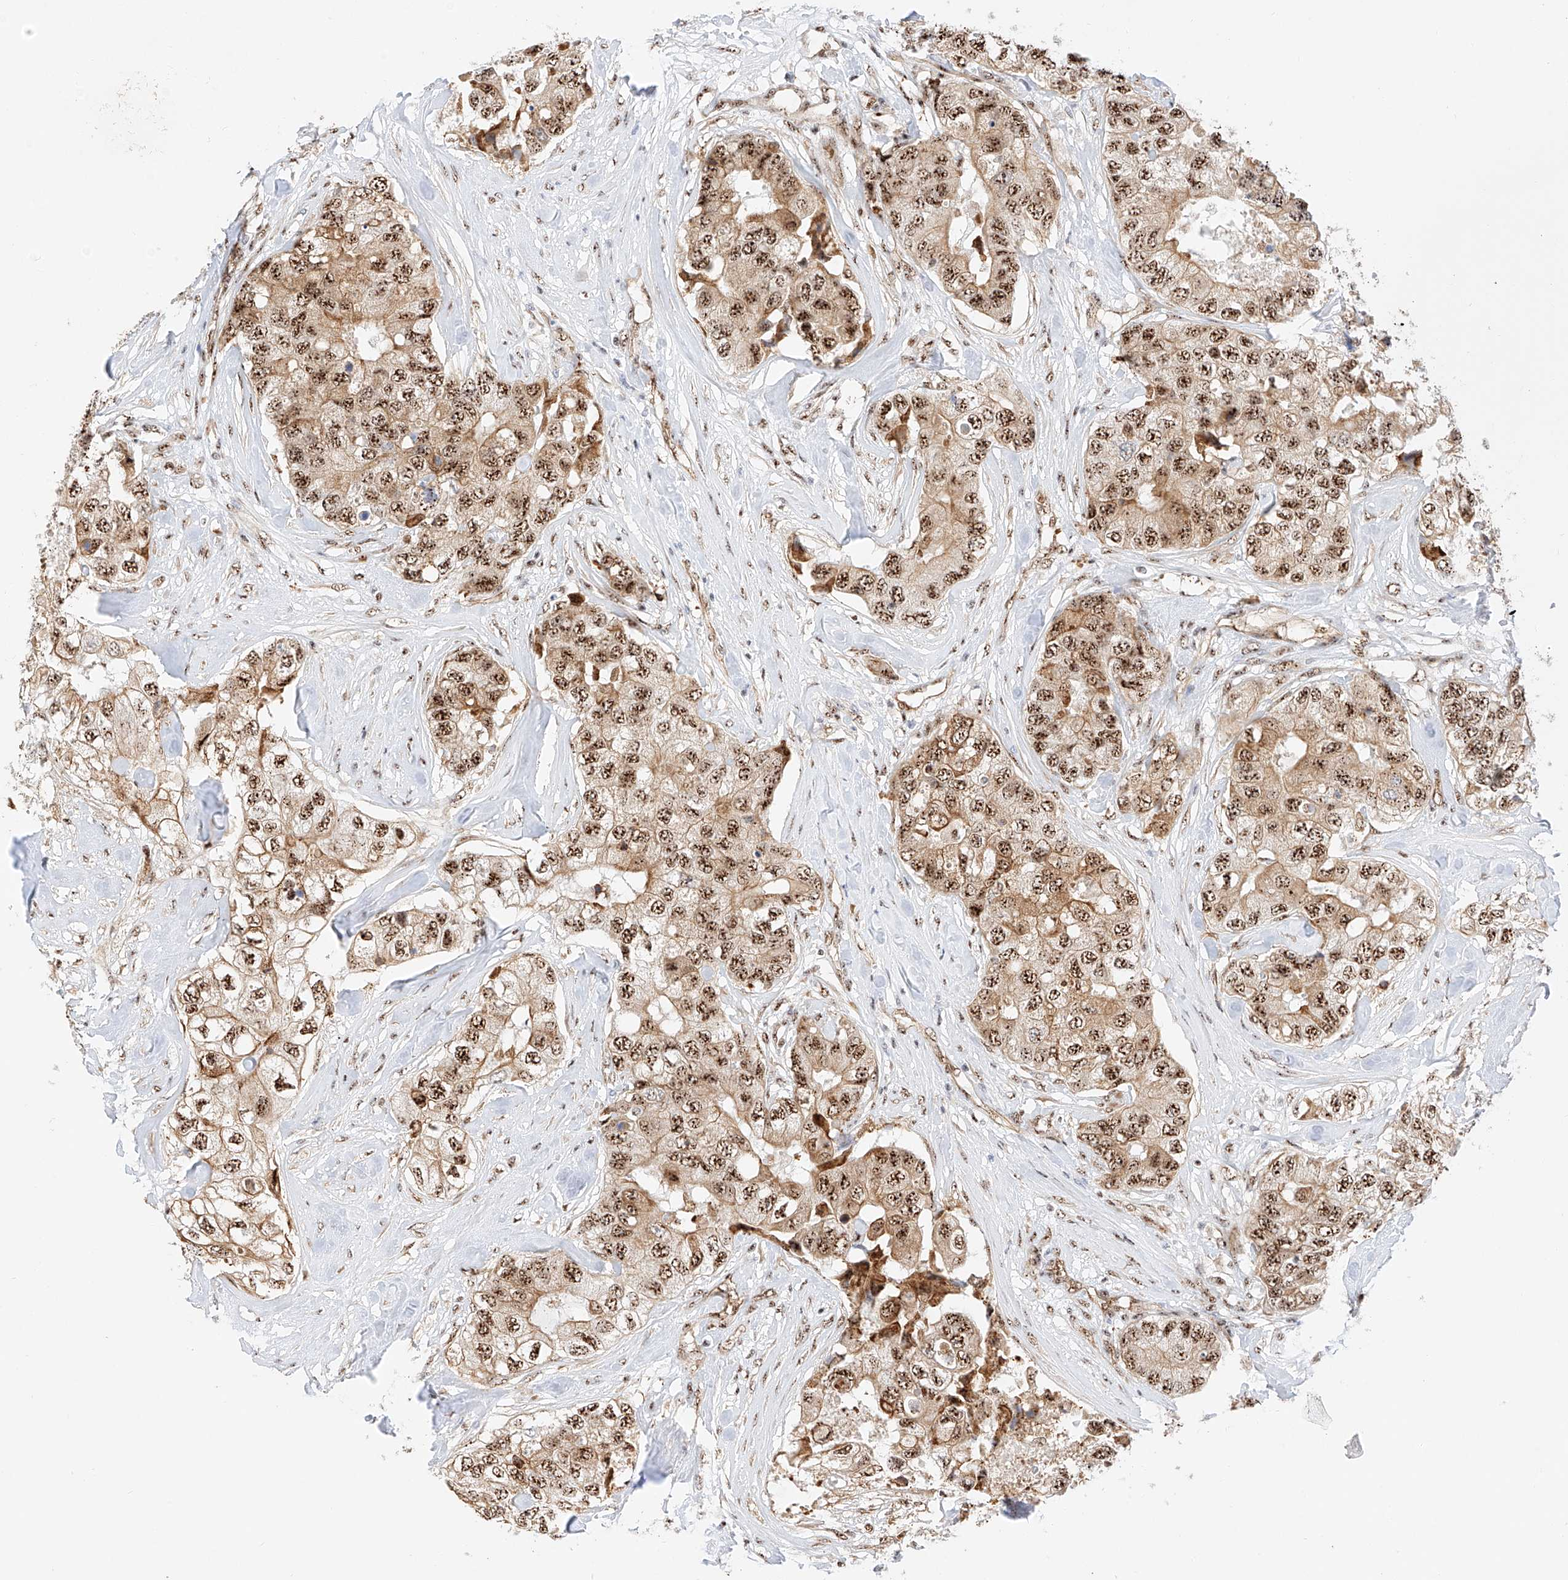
{"staining": {"intensity": "strong", "quantity": ">75%", "location": "nuclear"}, "tissue": "breast cancer", "cell_type": "Tumor cells", "image_type": "cancer", "snomed": [{"axis": "morphology", "description": "Duct carcinoma"}, {"axis": "topography", "description": "Breast"}], "caption": "High-magnification brightfield microscopy of breast cancer (invasive ductal carcinoma) stained with DAB (3,3'-diaminobenzidine) (brown) and counterstained with hematoxylin (blue). tumor cells exhibit strong nuclear staining is present in about>75% of cells. Nuclei are stained in blue.", "gene": "ATXN7L2", "patient": {"sex": "female", "age": 62}}